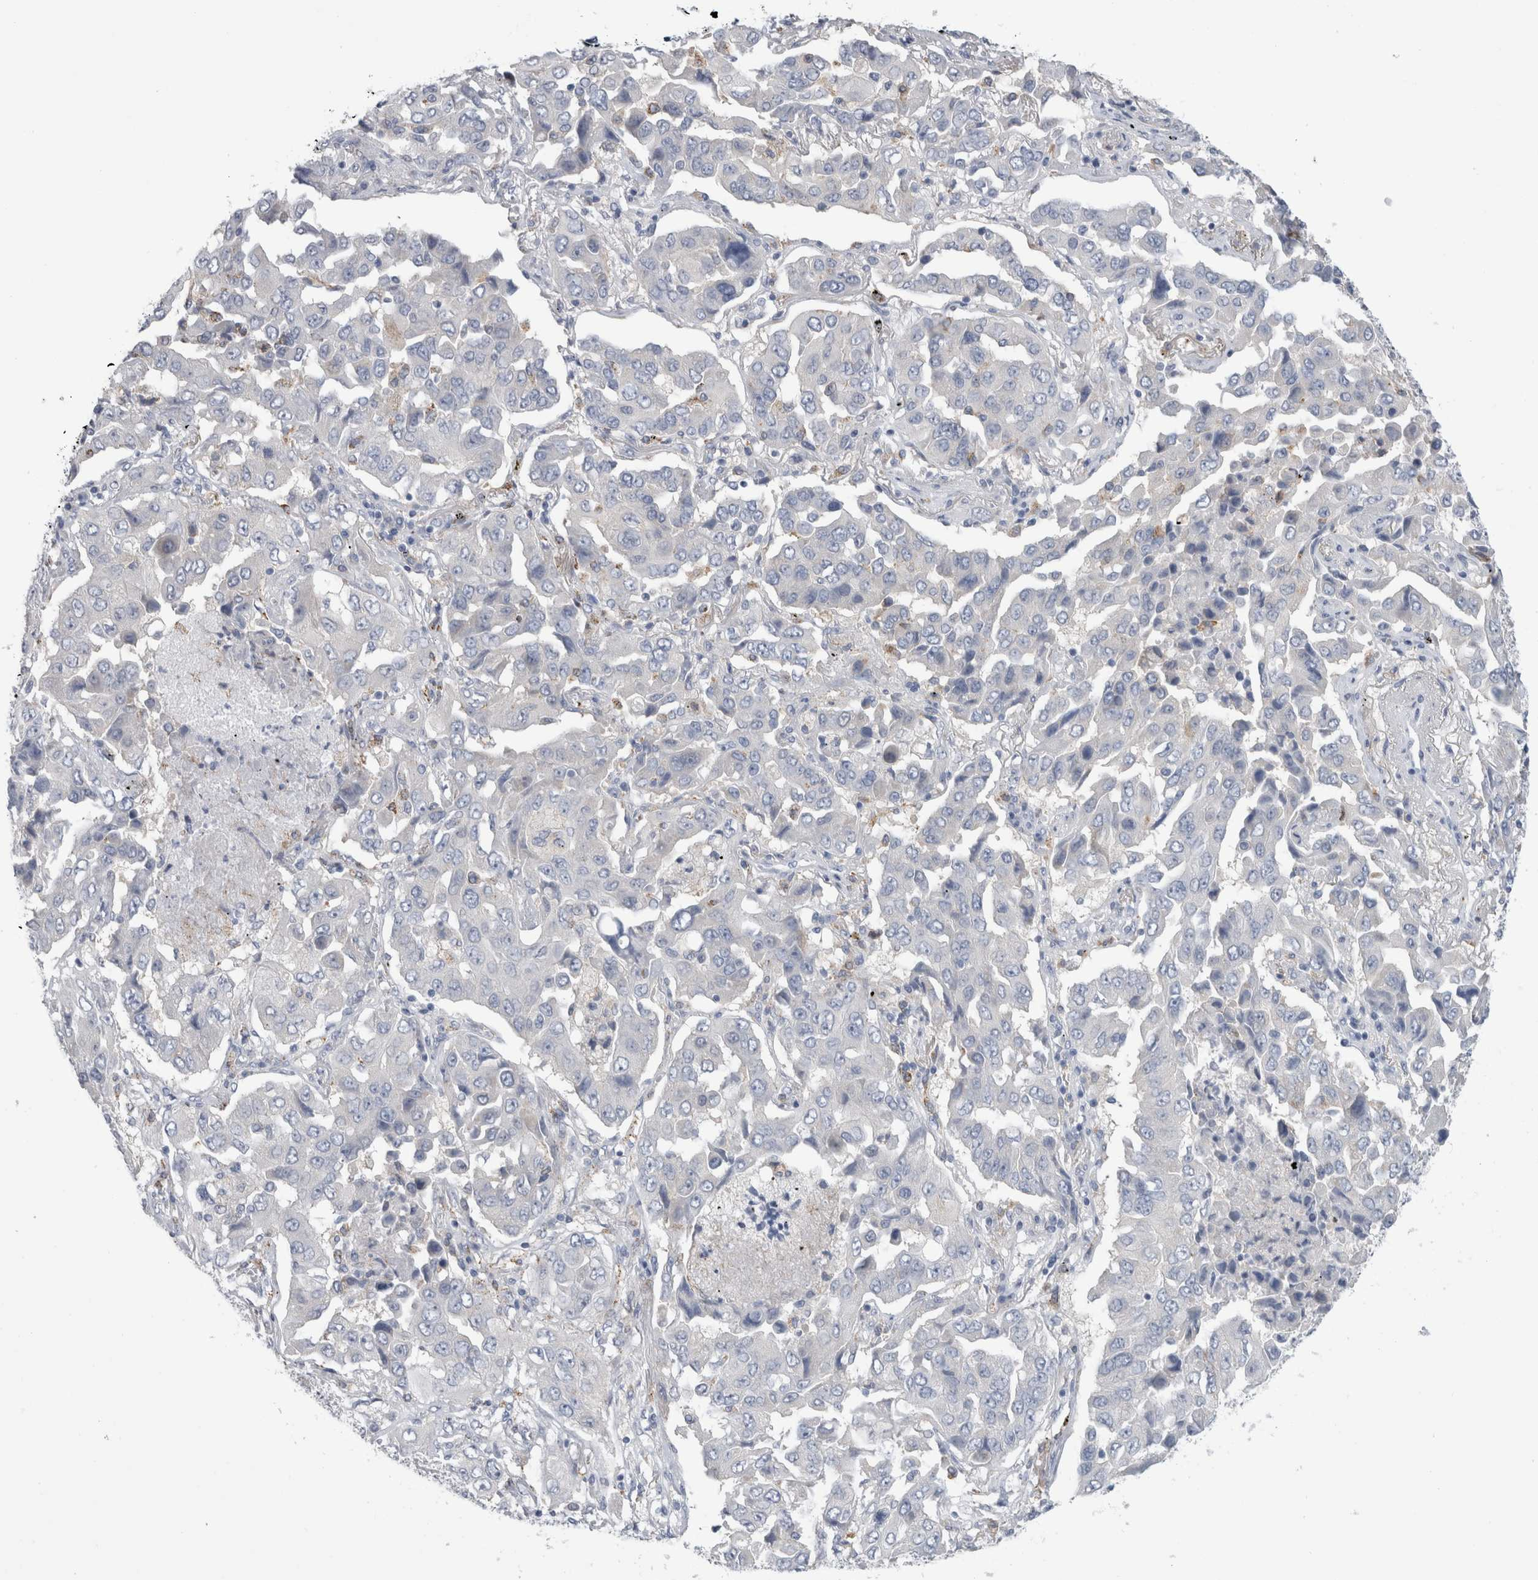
{"staining": {"intensity": "negative", "quantity": "none", "location": "none"}, "tissue": "lung cancer", "cell_type": "Tumor cells", "image_type": "cancer", "snomed": [{"axis": "morphology", "description": "Adenocarcinoma, NOS"}, {"axis": "topography", "description": "Lung"}], "caption": "IHC of adenocarcinoma (lung) demonstrates no positivity in tumor cells.", "gene": "GATM", "patient": {"sex": "female", "age": 65}}